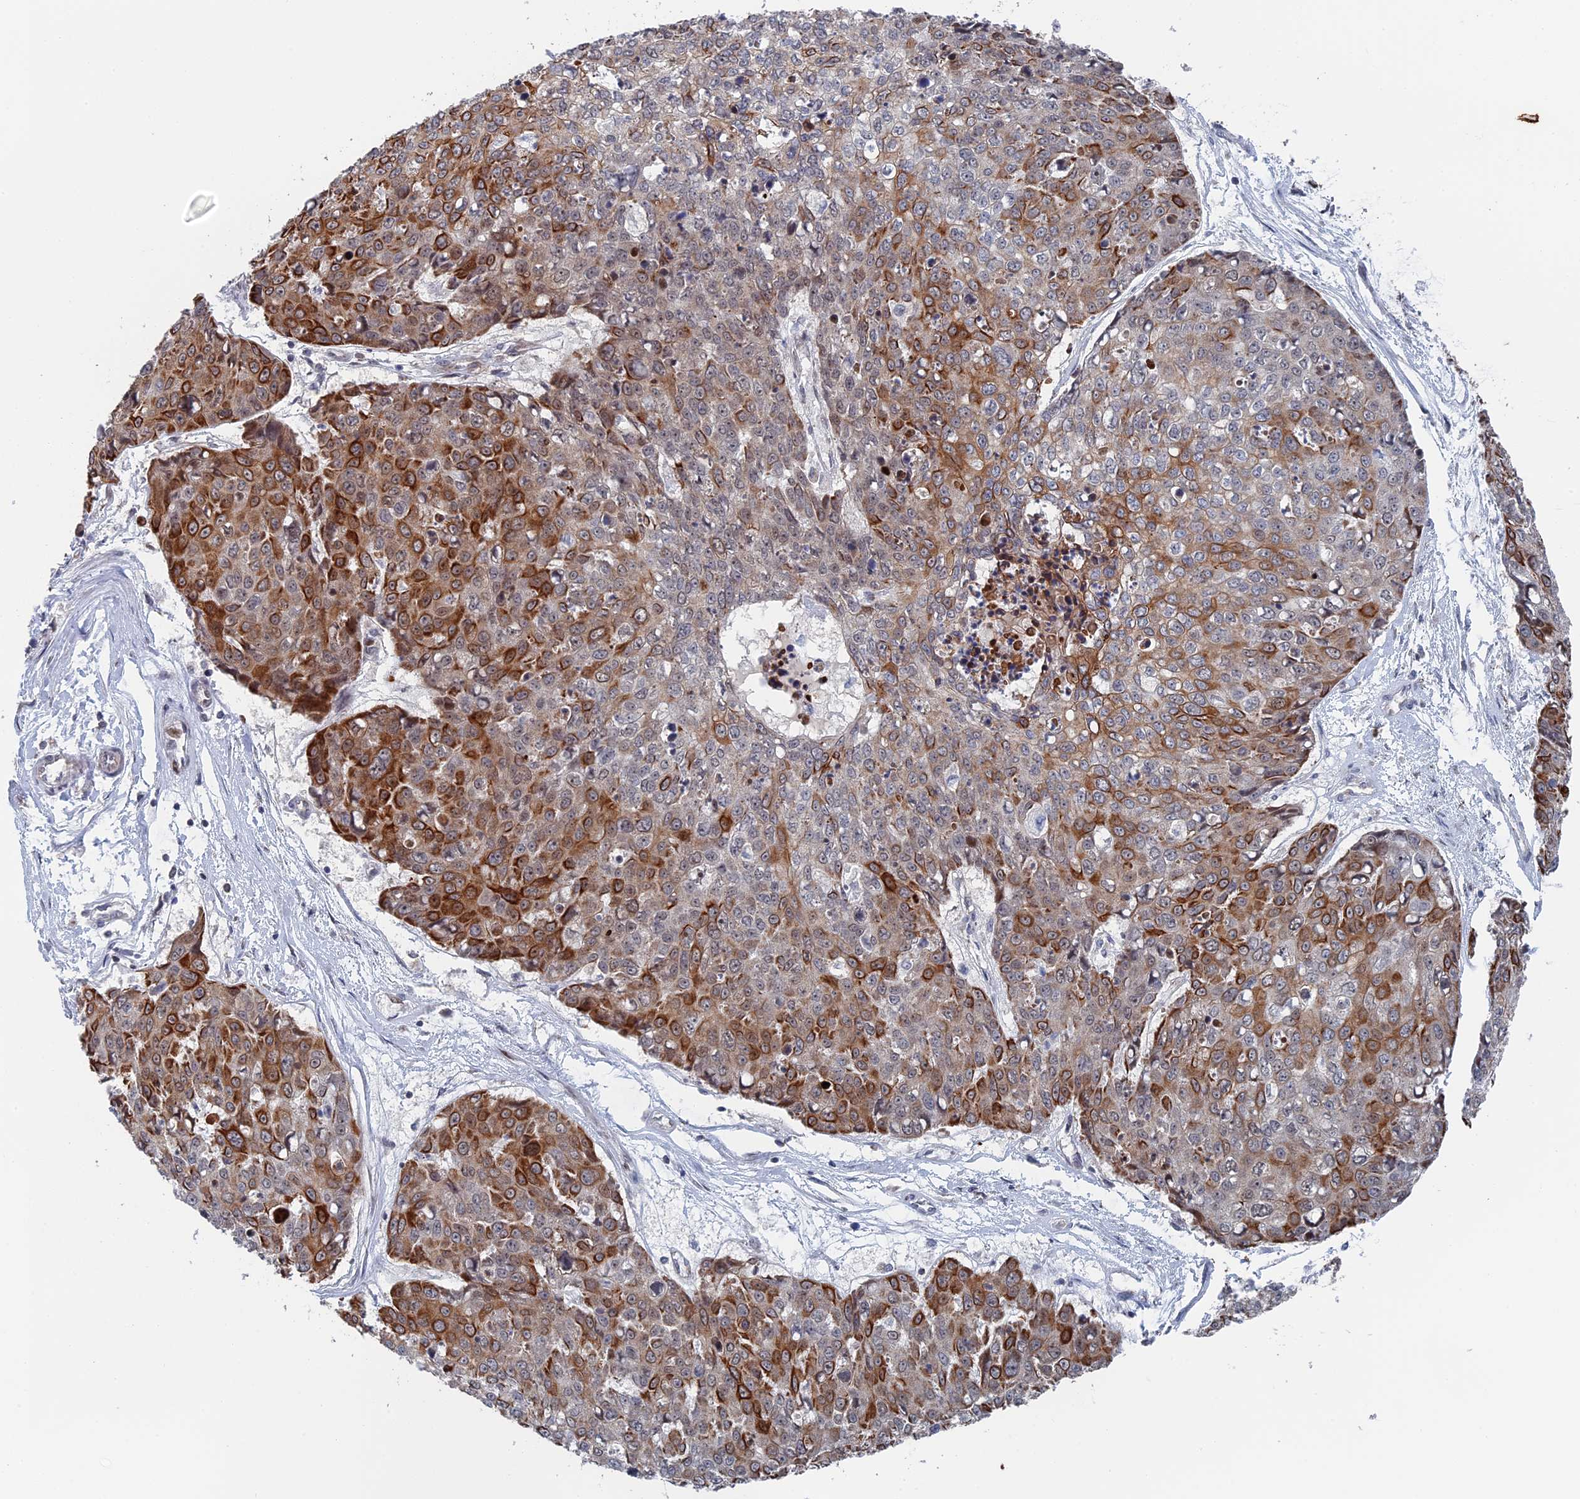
{"staining": {"intensity": "strong", "quantity": "25%-75%", "location": "cytoplasmic/membranous"}, "tissue": "skin cancer", "cell_type": "Tumor cells", "image_type": "cancer", "snomed": [{"axis": "morphology", "description": "Squamous cell carcinoma, NOS"}, {"axis": "topography", "description": "Skin"}], "caption": "DAB immunohistochemical staining of human skin cancer demonstrates strong cytoplasmic/membranous protein expression in about 25%-75% of tumor cells. The protein is stained brown, and the nuclei are stained in blue (DAB IHC with brightfield microscopy, high magnification).", "gene": "IL7", "patient": {"sex": "female", "age": 44}}